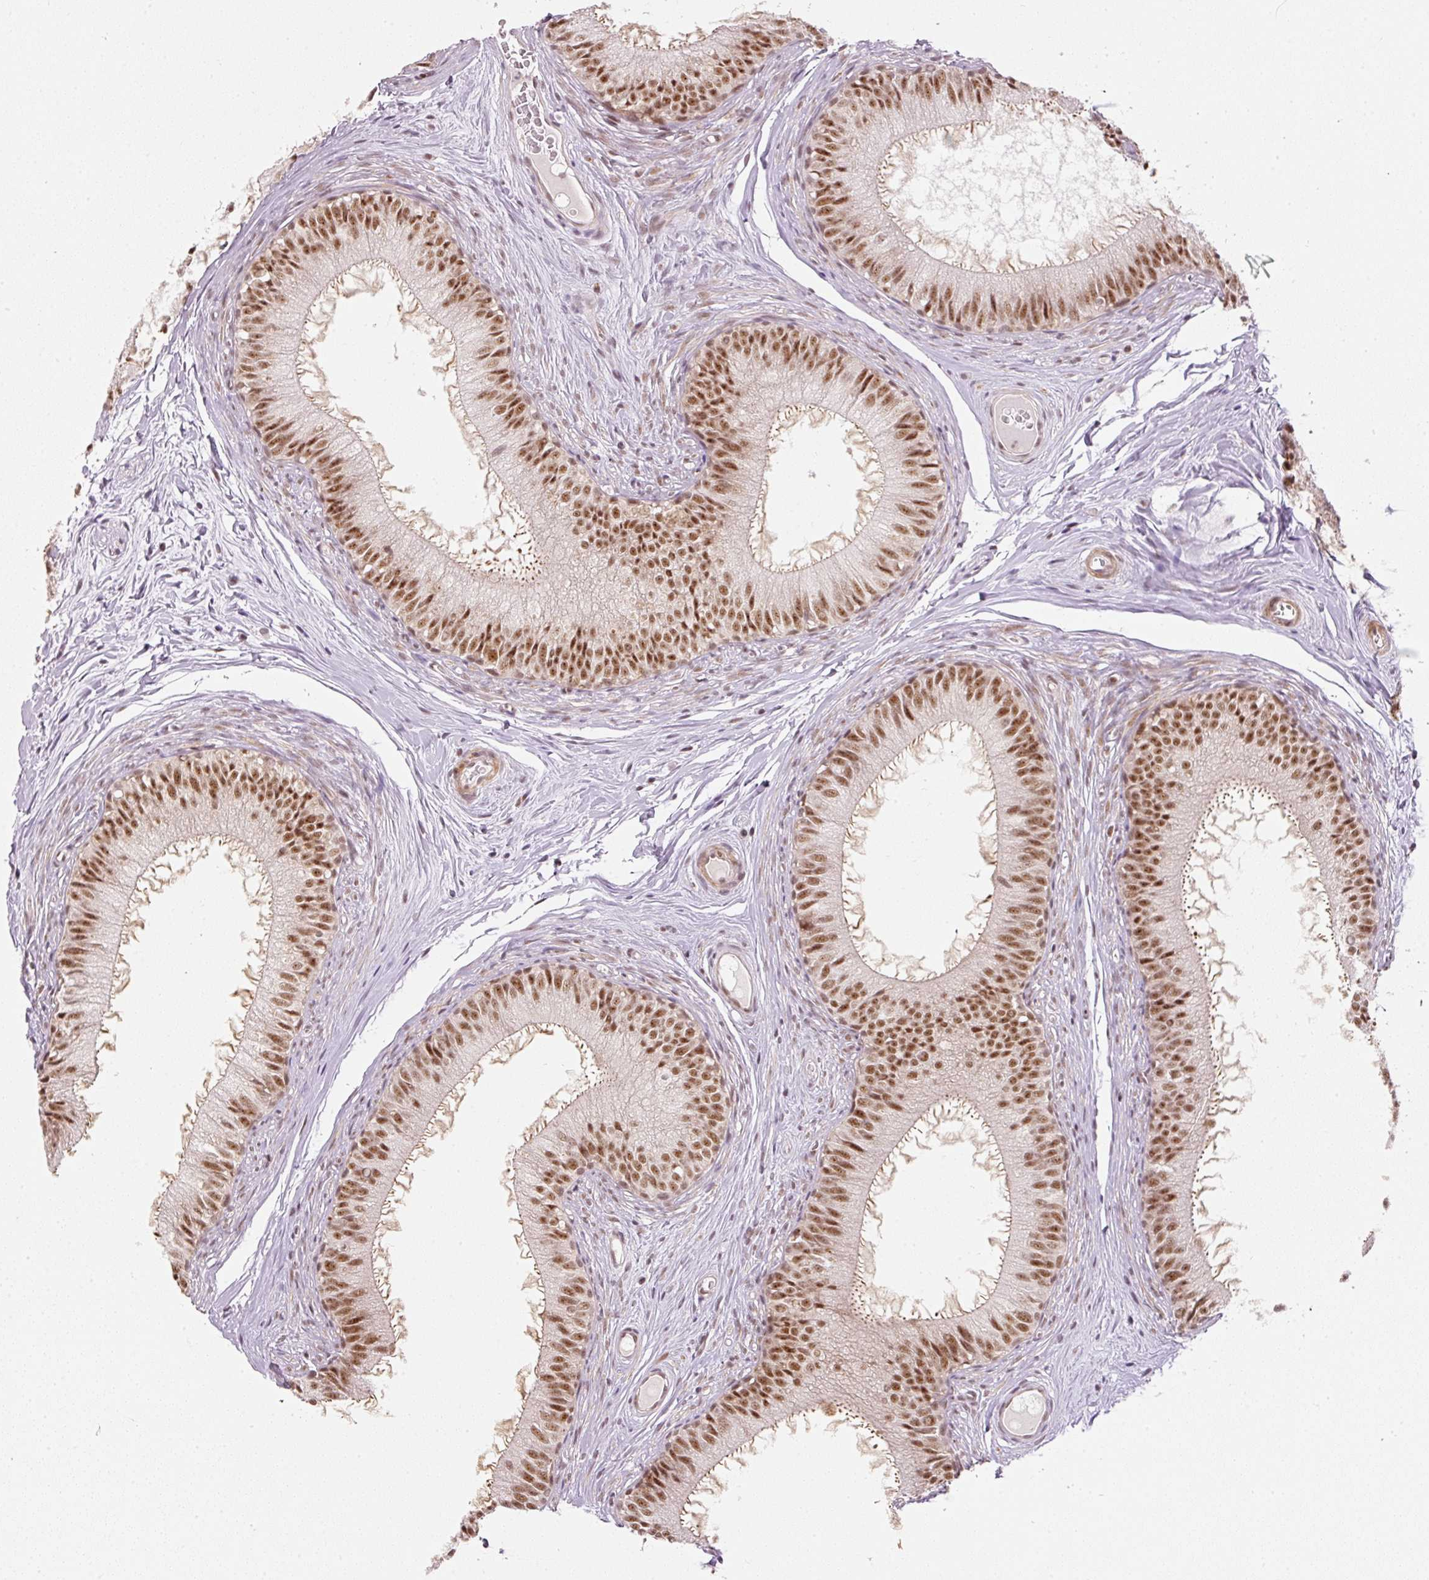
{"staining": {"intensity": "strong", "quantity": ">75%", "location": "nuclear"}, "tissue": "epididymis", "cell_type": "Glandular cells", "image_type": "normal", "snomed": [{"axis": "morphology", "description": "Normal tissue, NOS"}, {"axis": "topography", "description": "Epididymis"}], "caption": "Brown immunohistochemical staining in normal epididymis shows strong nuclear staining in approximately >75% of glandular cells. (IHC, brightfield microscopy, high magnification).", "gene": "THOC6", "patient": {"sex": "male", "age": 25}}